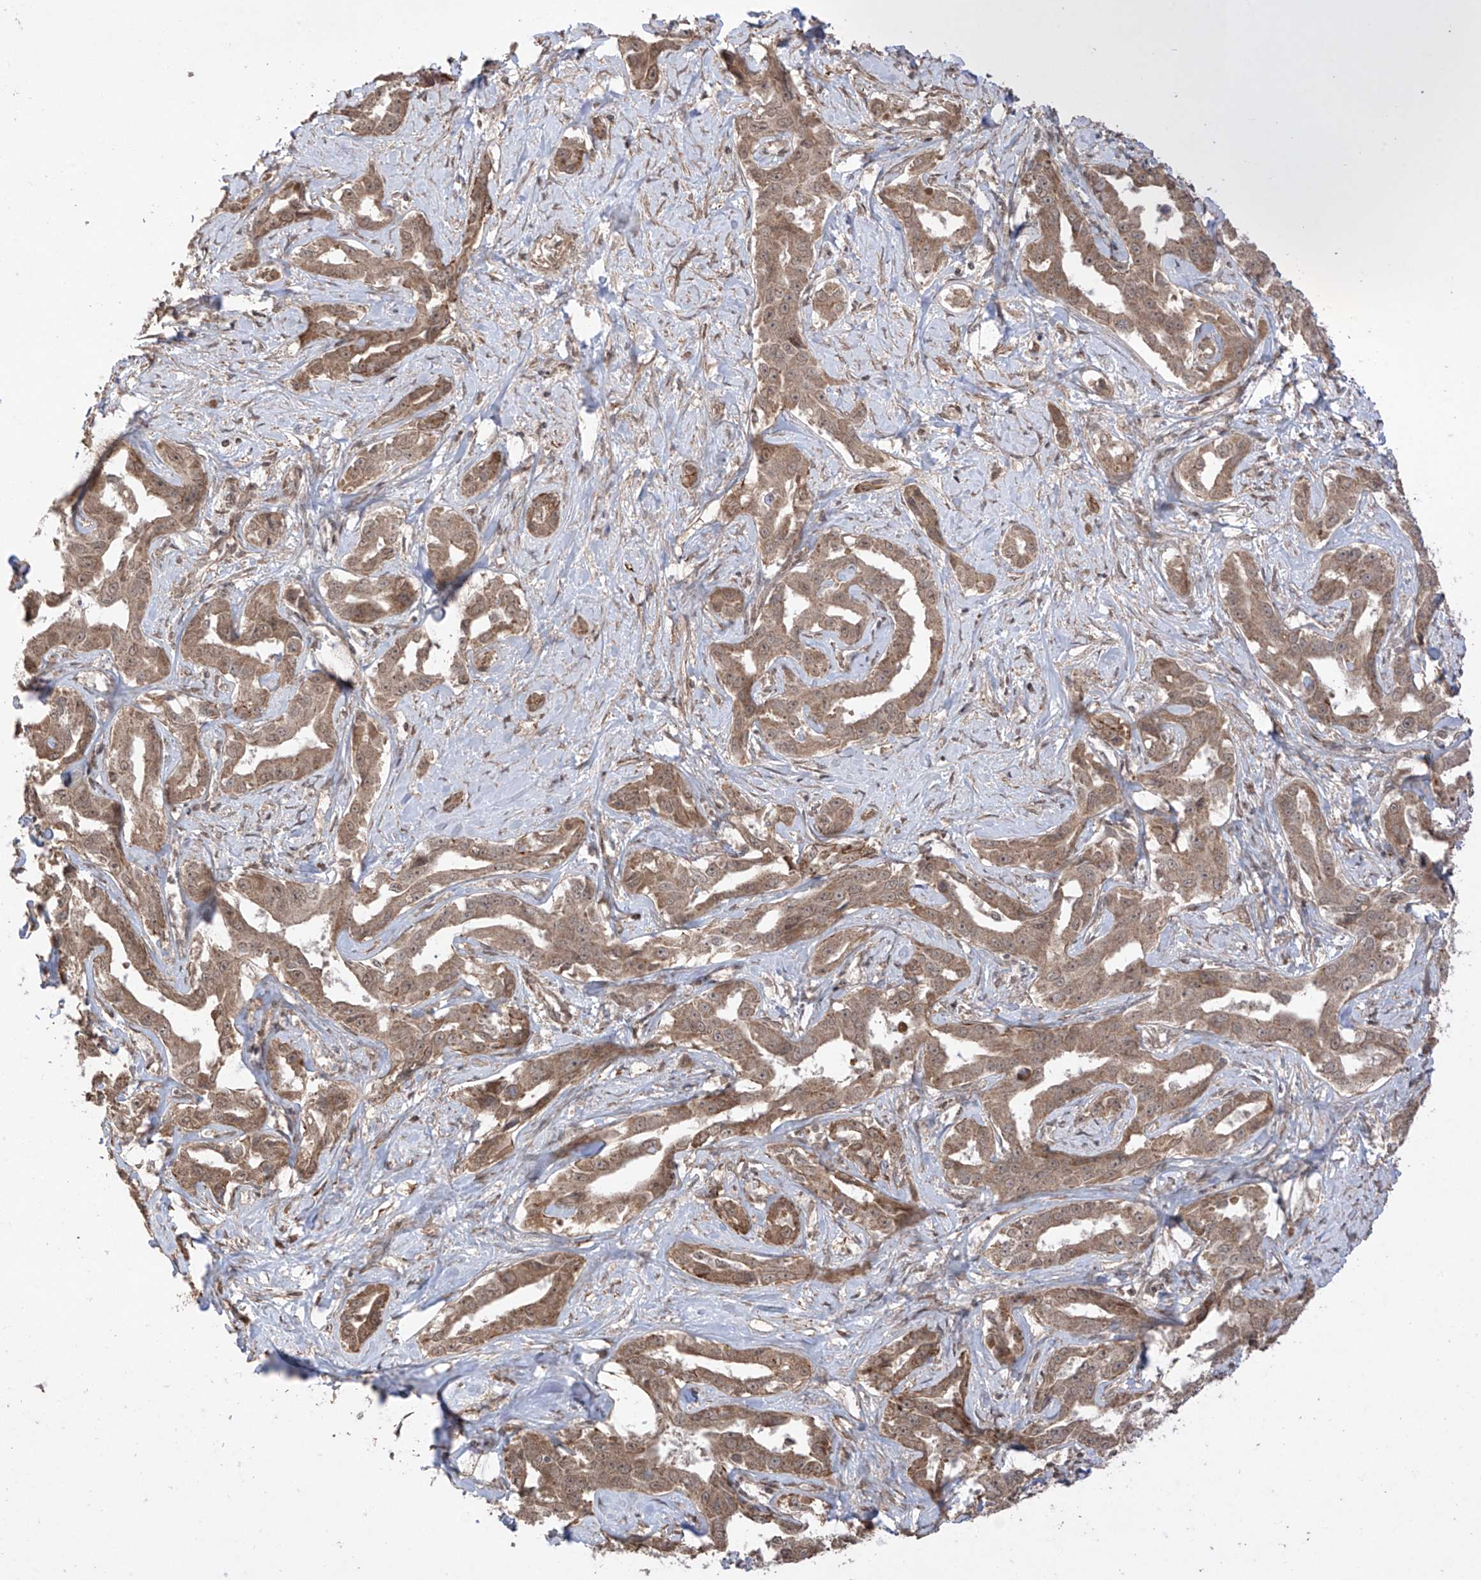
{"staining": {"intensity": "moderate", "quantity": ">75%", "location": "cytoplasmic/membranous"}, "tissue": "liver cancer", "cell_type": "Tumor cells", "image_type": "cancer", "snomed": [{"axis": "morphology", "description": "Cholangiocarcinoma"}, {"axis": "topography", "description": "Liver"}], "caption": "A medium amount of moderate cytoplasmic/membranous positivity is present in approximately >75% of tumor cells in liver cancer tissue.", "gene": "ABCD1", "patient": {"sex": "male", "age": 59}}